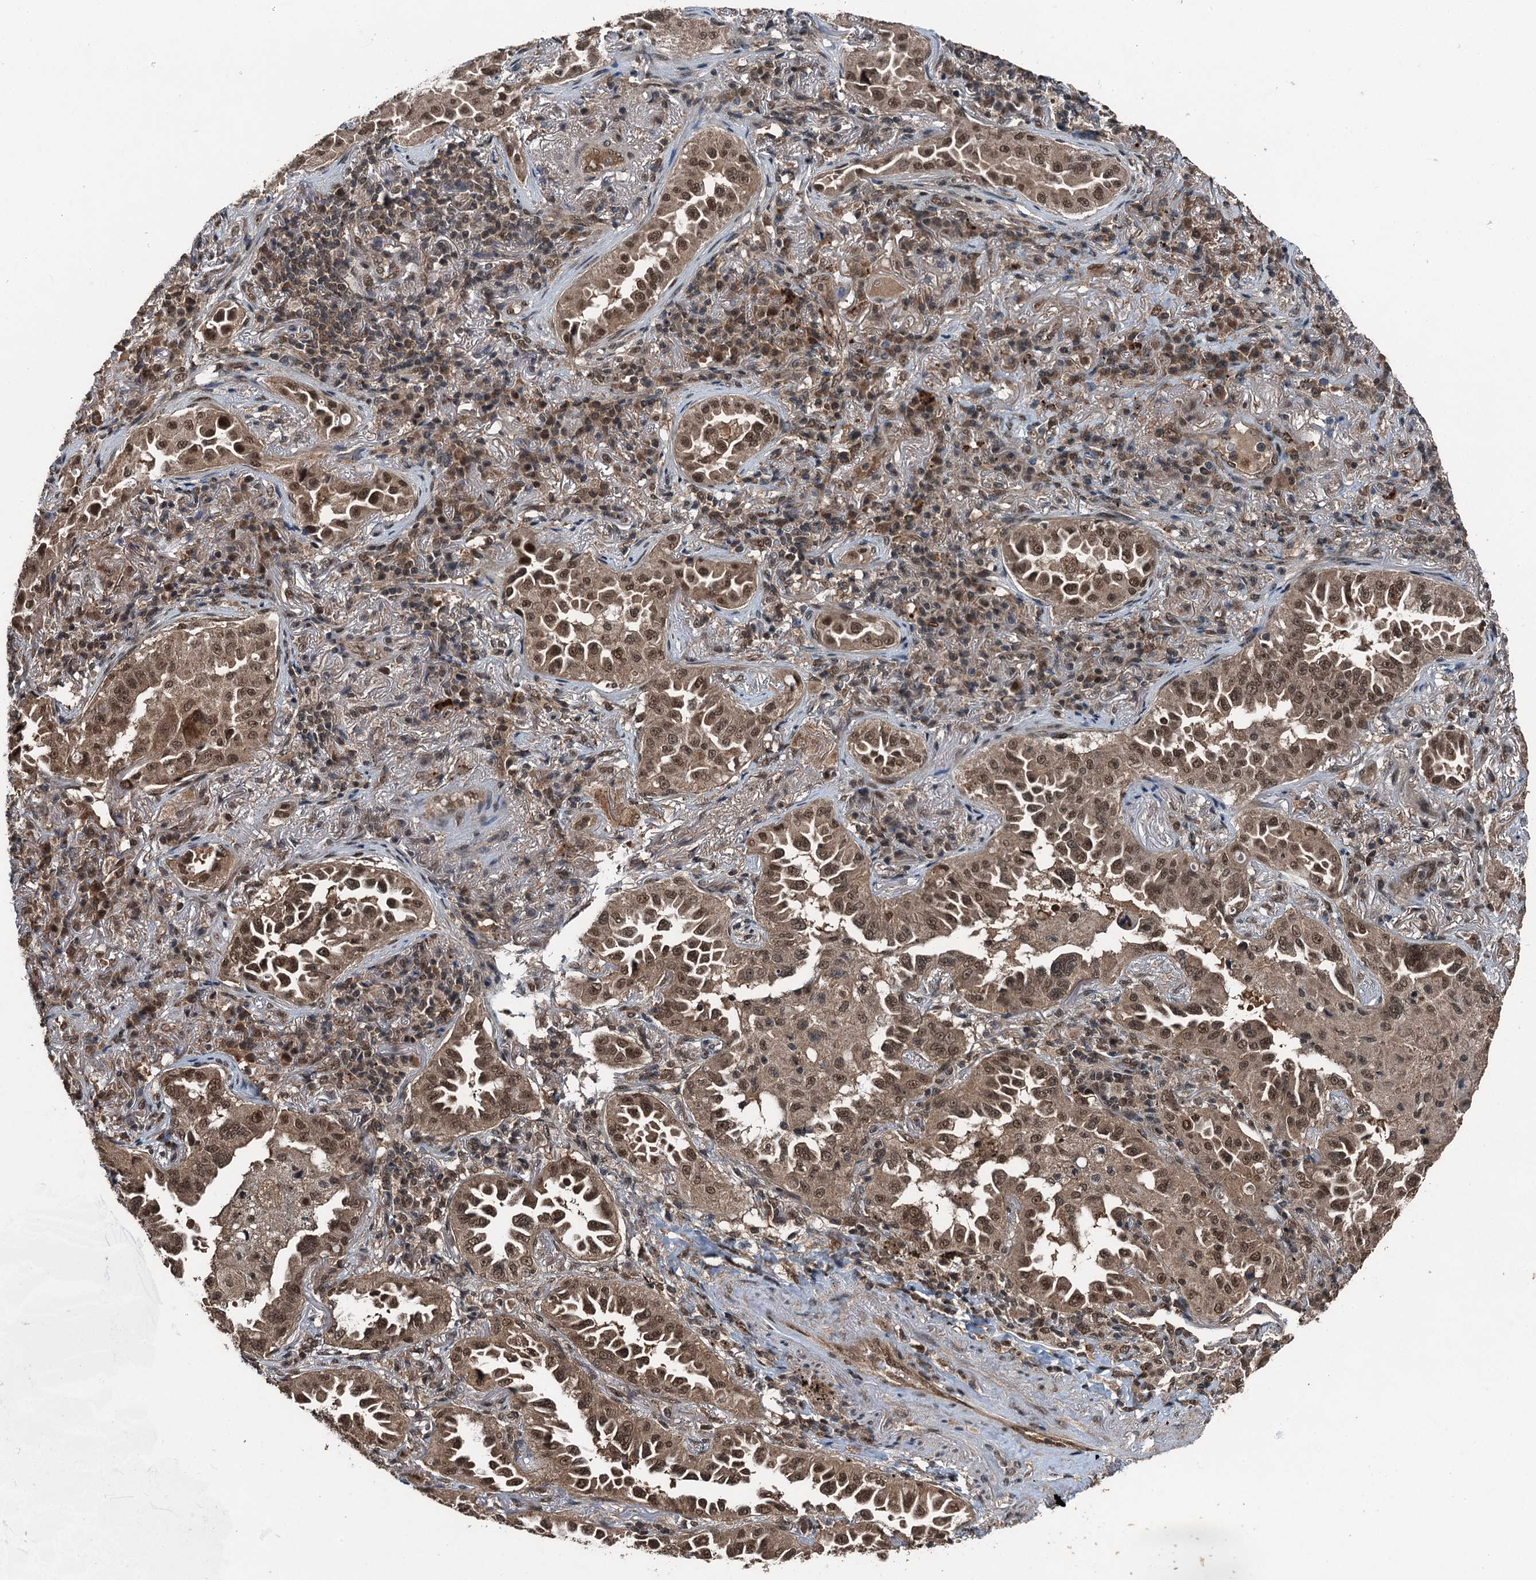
{"staining": {"intensity": "moderate", "quantity": ">75%", "location": "cytoplasmic/membranous,nuclear"}, "tissue": "lung cancer", "cell_type": "Tumor cells", "image_type": "cancer", "snomed": [{"axis": "morphology", "description": "Adenocarcinoma, NOS"}, {"axis": "topography", "description": "Lung"}], "caption": "The image displays immunohistochemical staining of adenocarcinoma (lung). There is moderate cytoplasmic/membranous and nuclear staining is appreciated in approximately >75% of tumor cells.", "gene": "UBXN6", "patient": {"sex": "female", "age": 69}}